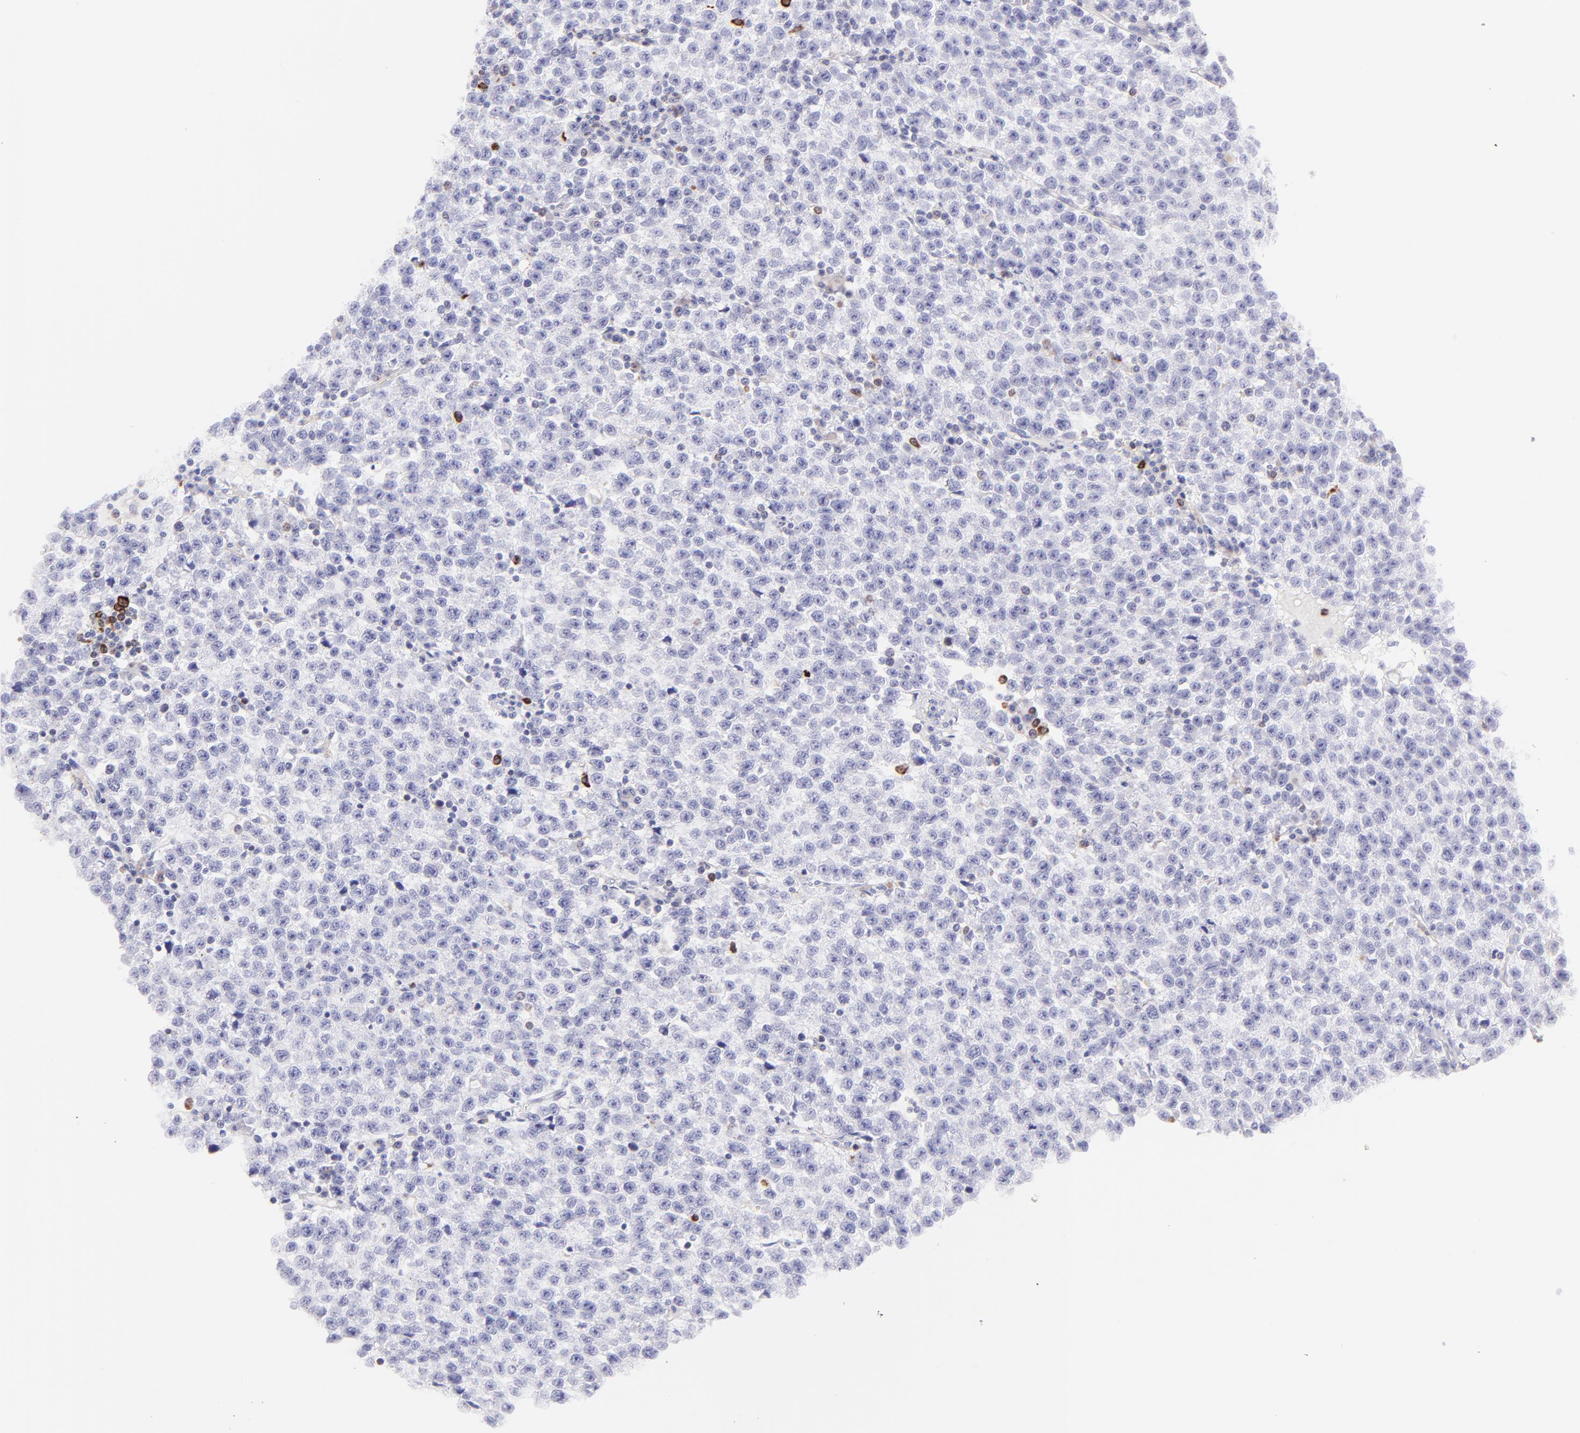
{"staining": {"intensity": "negative", "quantity": "none", "location": "none"}, "tissue": "testis cancer", "cell_type": "Tumor cells", "image_type": "cancer", "snomed": [{"axis": "morphology", "description": "Seminoma, NOS"}, {"axis": "topography", "description": "Testis"}], "caption": "Tumor cells are negative for protein expression in human testis cancer.", "gene": "IRAG2", "patient": {"sex": "male", "age": 35}}